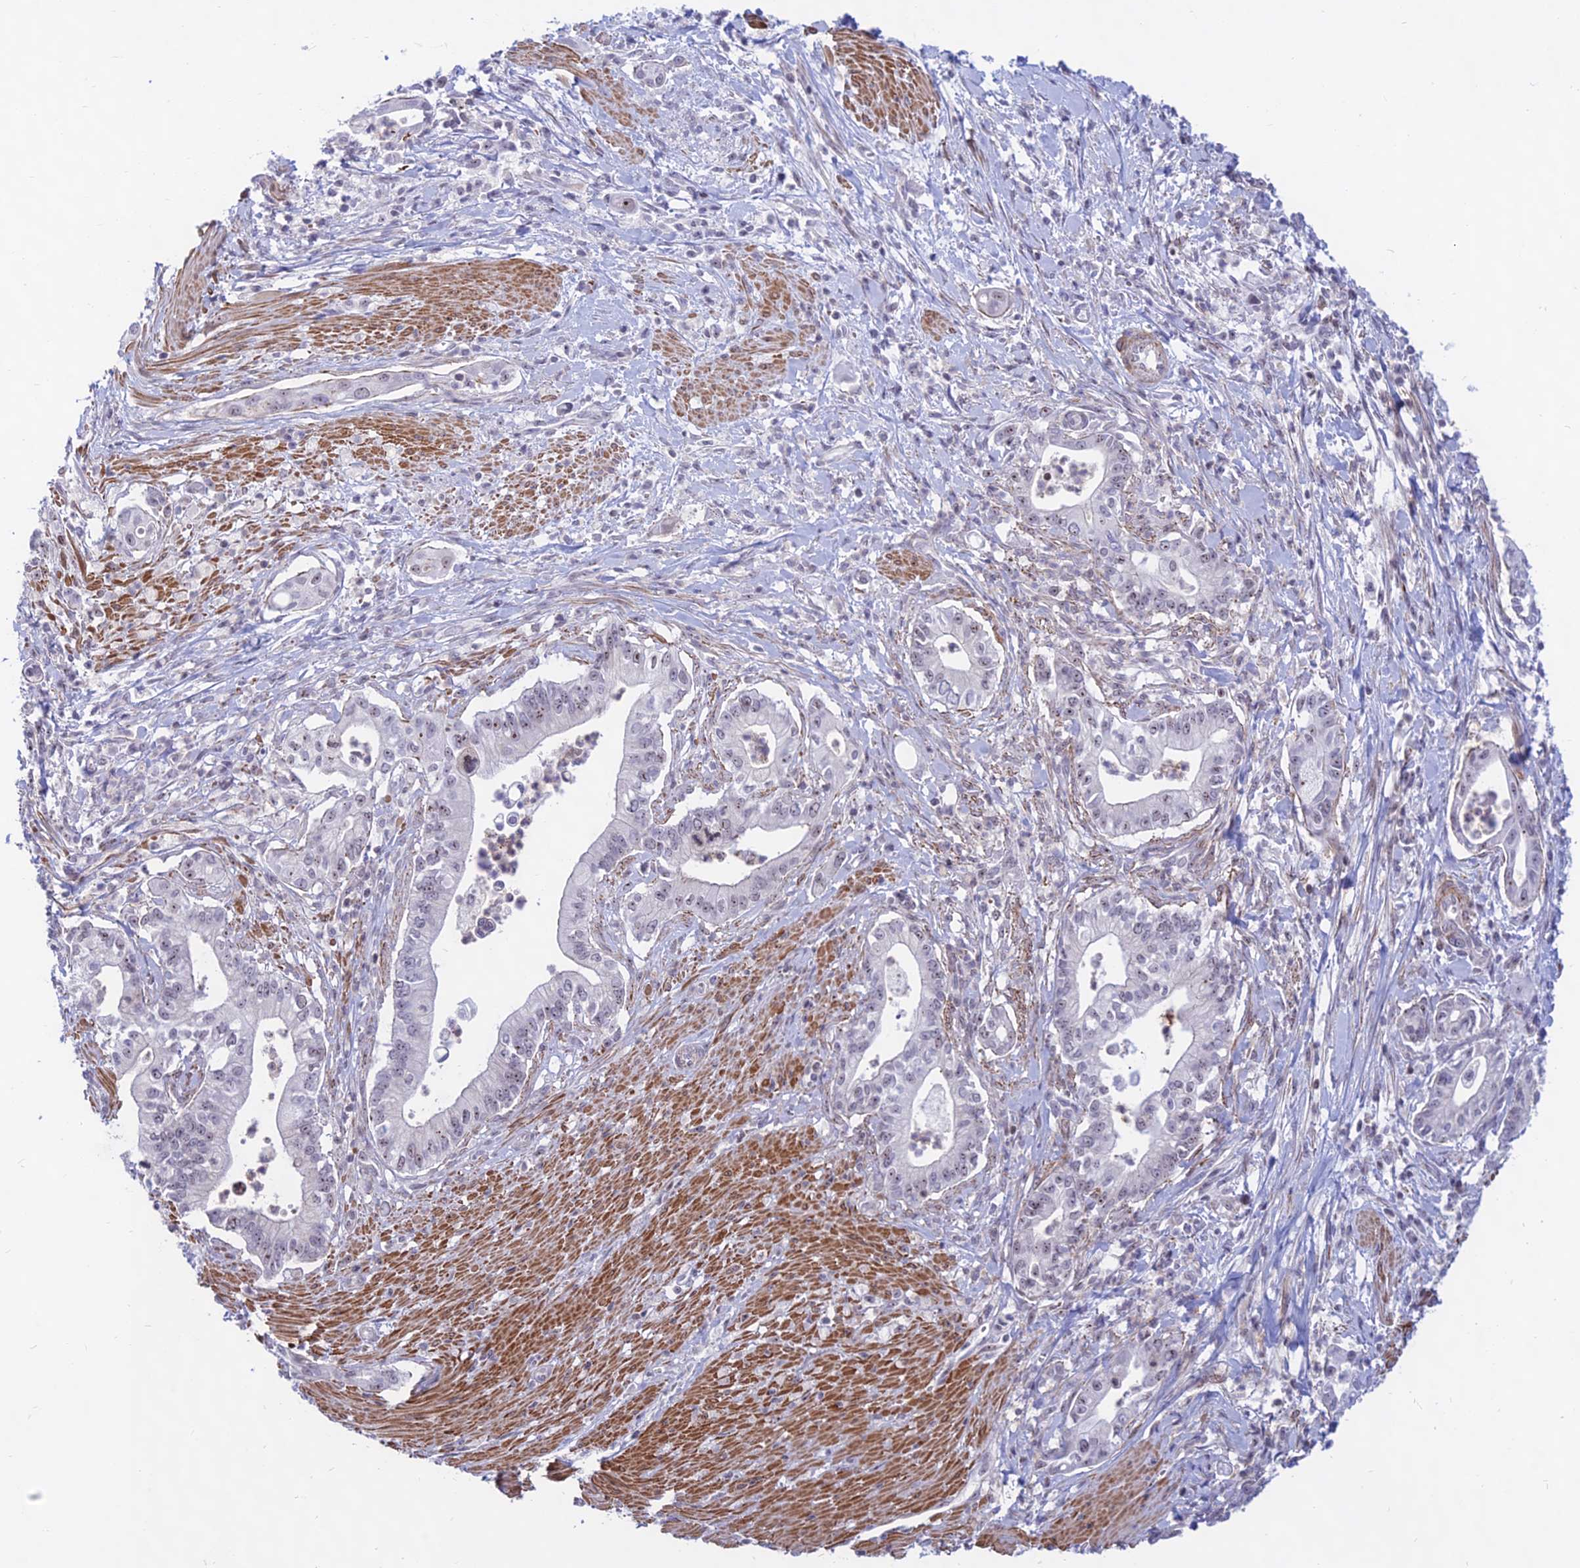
{"staining": {"intensity": "moderate", "quantity": "<25%", "location": "nuclear"}, "tissue": "pancreatic cancer", "cell_type": "Tumor cells", "image_type": "cancer", "snomed": [{"axis": "morphology", "description": "Adenocarcinoma, NOS"}, {"axis": "topography", "description": "Pancreas"}], "caption": "Pancreatic cancer tissue demonstrates moderate nuclear staining in about <25% of tumor cells", "gene": "KRR1", "patient": {"sex": "male", "age": 78}}